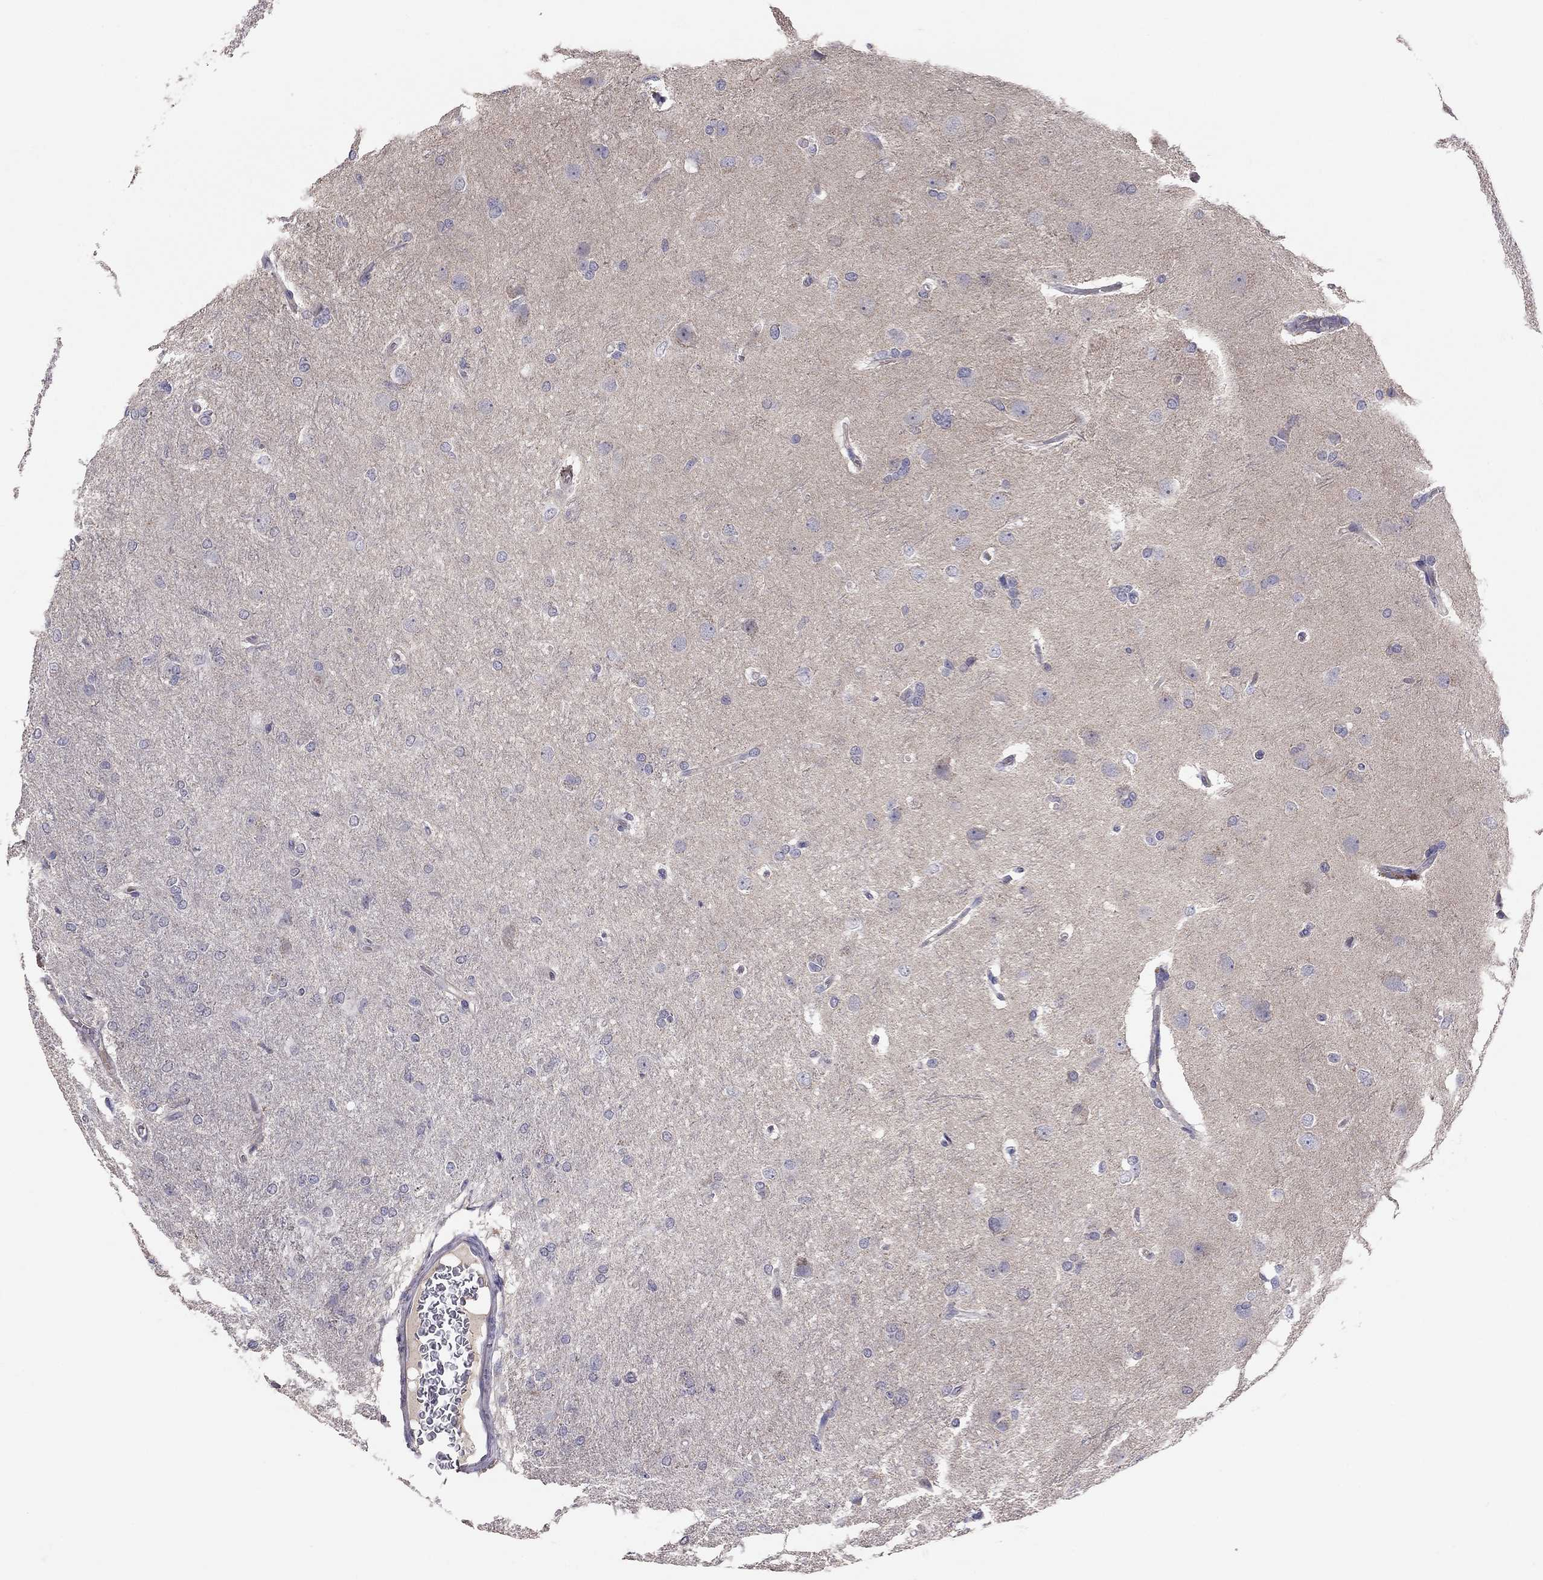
{"staining": {"intensity": "negative", "quantity": "none", "location": "none"}, "tissue": "glioma", "cell_type": "Tumor cells", "image_type": "cancer", "snomed": [{"axis": "morphology", "description": "Glioma, malignant, High grade"}, {"axis": "topography", "description": "Brain"}], "caption": "Human malignant high-grade glioma stained for a protein using IHC shows no positivity in tumor cells.", "gene": "RTP5", "patient": {"sex": "male", "age": 68}}